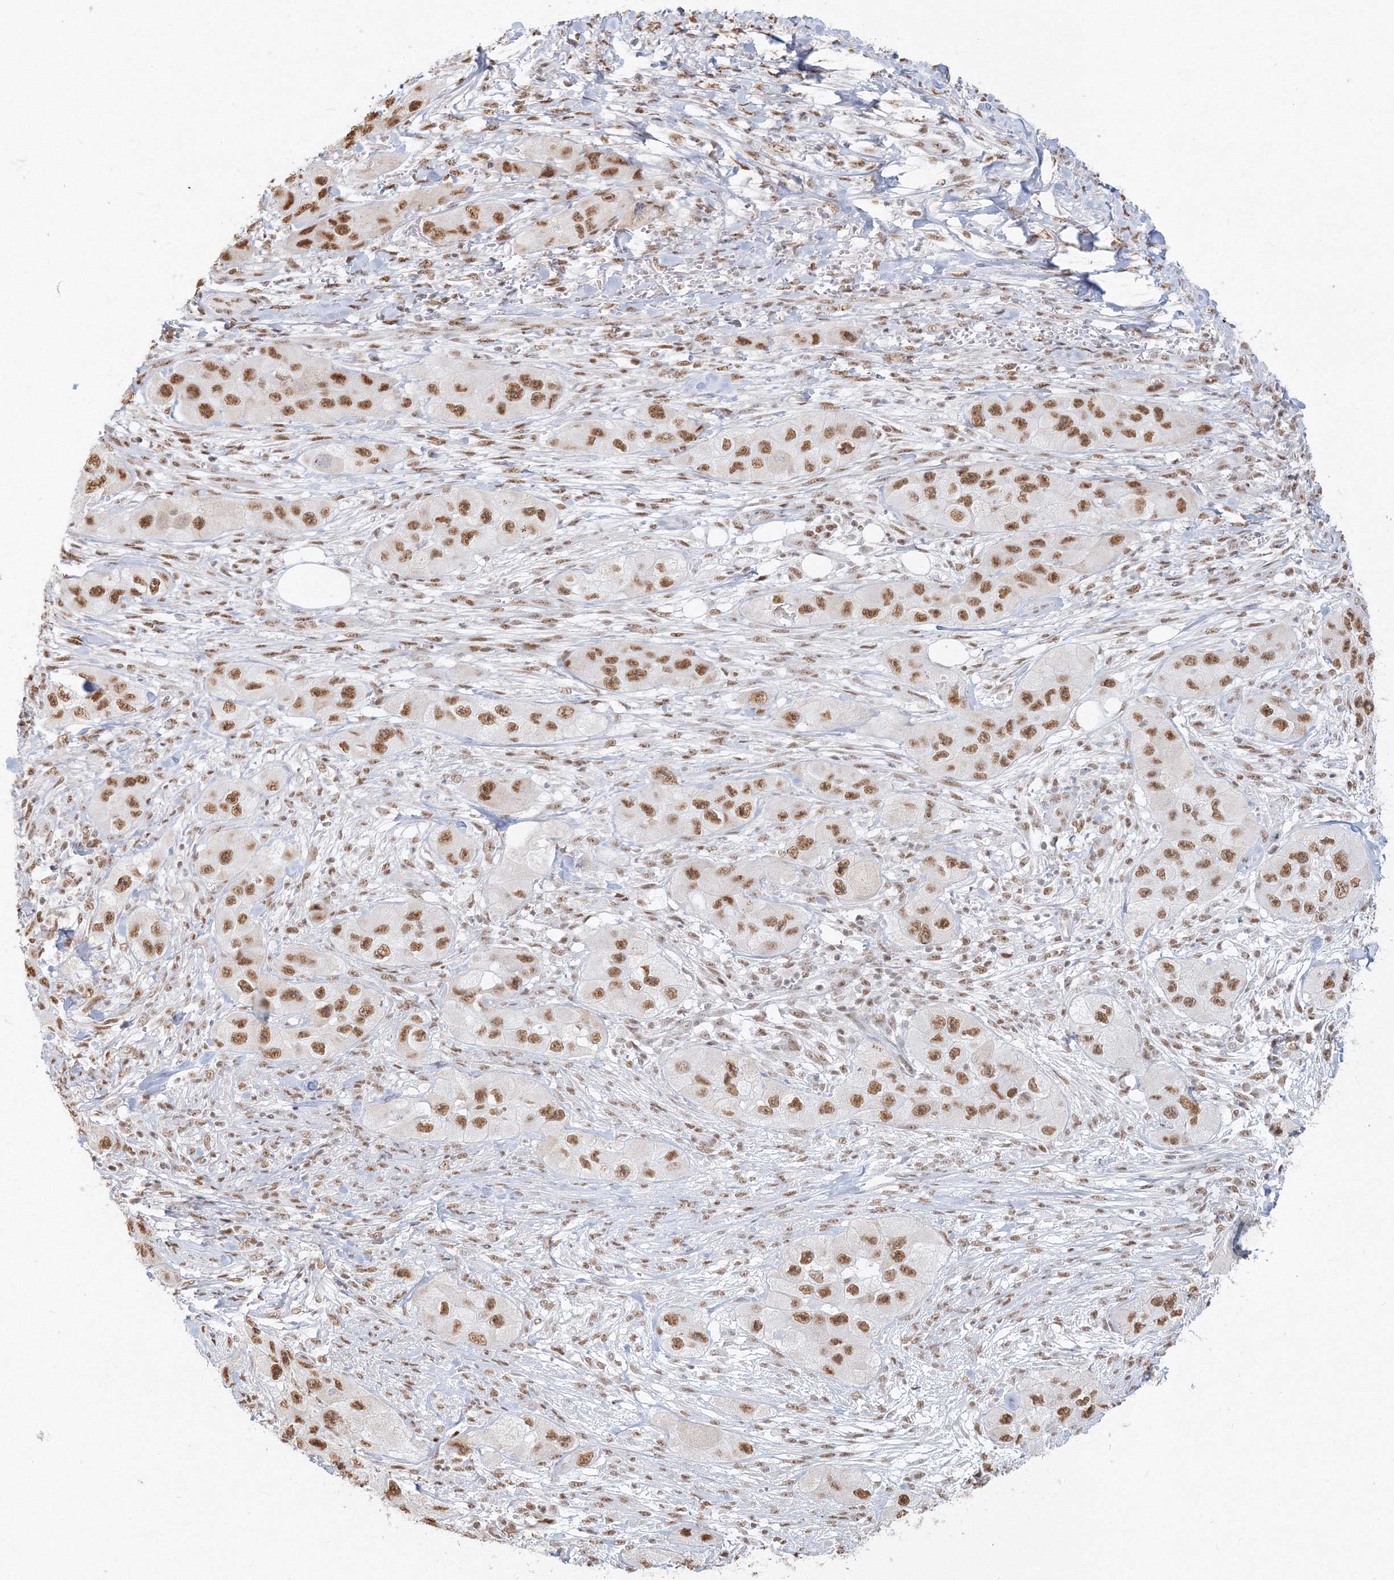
{"staining": {"intensity": "moderate", "quantity": ">75%", "location": "nuclear"}, "tissue": "skin cancer", "cell_type": "Tumor cells", "image_type": "cancer", "snomed": [{"axis": "morphology", "description": "Squamous cell carcinoma, NOS"}, {"axis": "topography", "description": "Skin"}, {"axis": "topography", "description": "Subcutis"}], "caption": "Tumor cells display medium levels of moderate nuclear expression in approximately >75% of cells in skin squamous cell carcinoma.", "gene": "PPP4R2", "patient": {"sex": "male", "age": 73}}